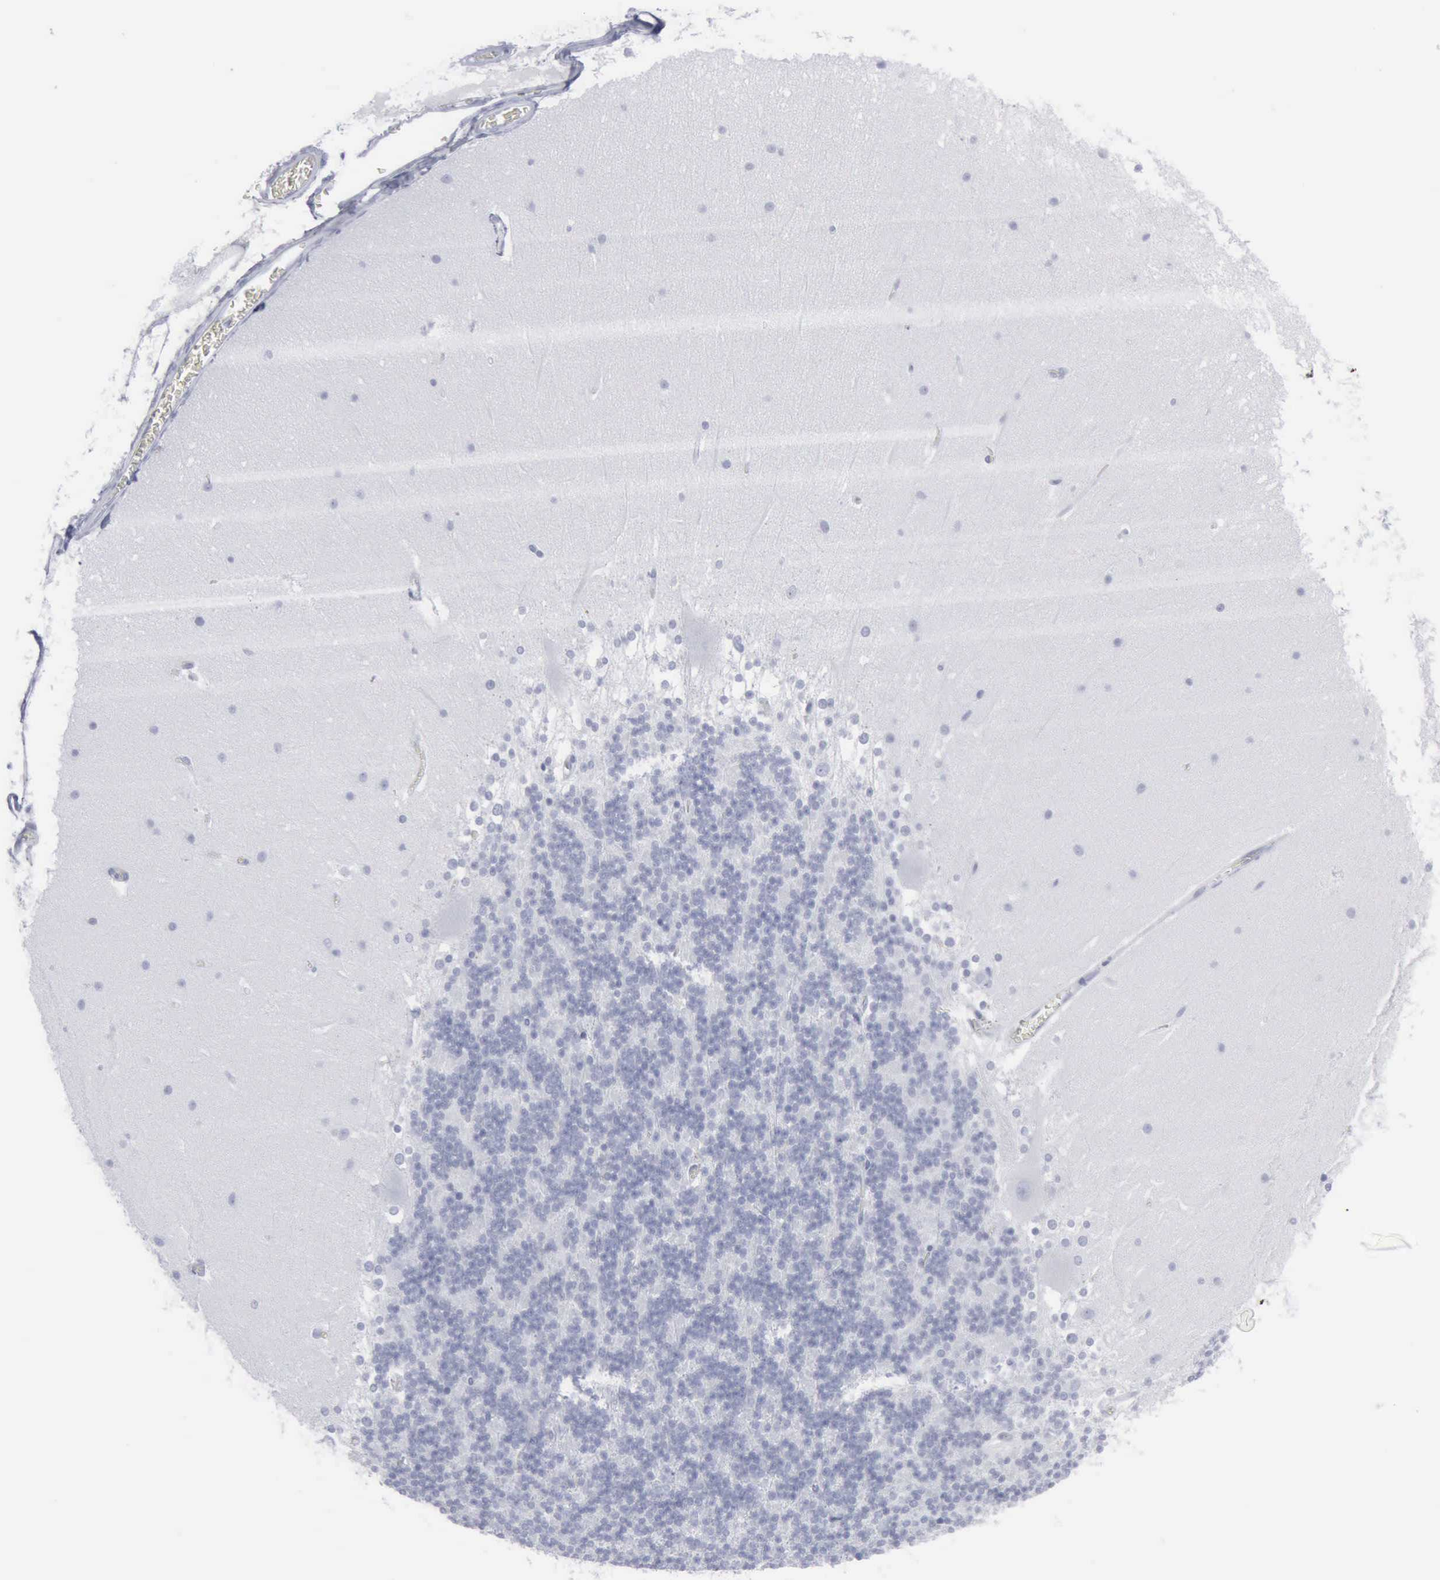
{"staining": {"intensity": "negative", "quantity": "none", "location": "none"}, "tissue": "cerebellum", "cell_type": "Cells in granular layer", "image_type": "normal", "snomed": [{"axis": "morphology", "description": "Normal tissue, NOS"}, {"axis": "topography", "description": "Cerebellum"}], "caption": "This is a photomicrograph of immunohistochemistry staining of benign cerebellum, which shows no positivity in cells in granular layer. (Immunohistochemistry (ihc), brightfield microscopy, high magnification).", "gene": "VCAM1", "patient": {"sex": "female", "age": 19}}